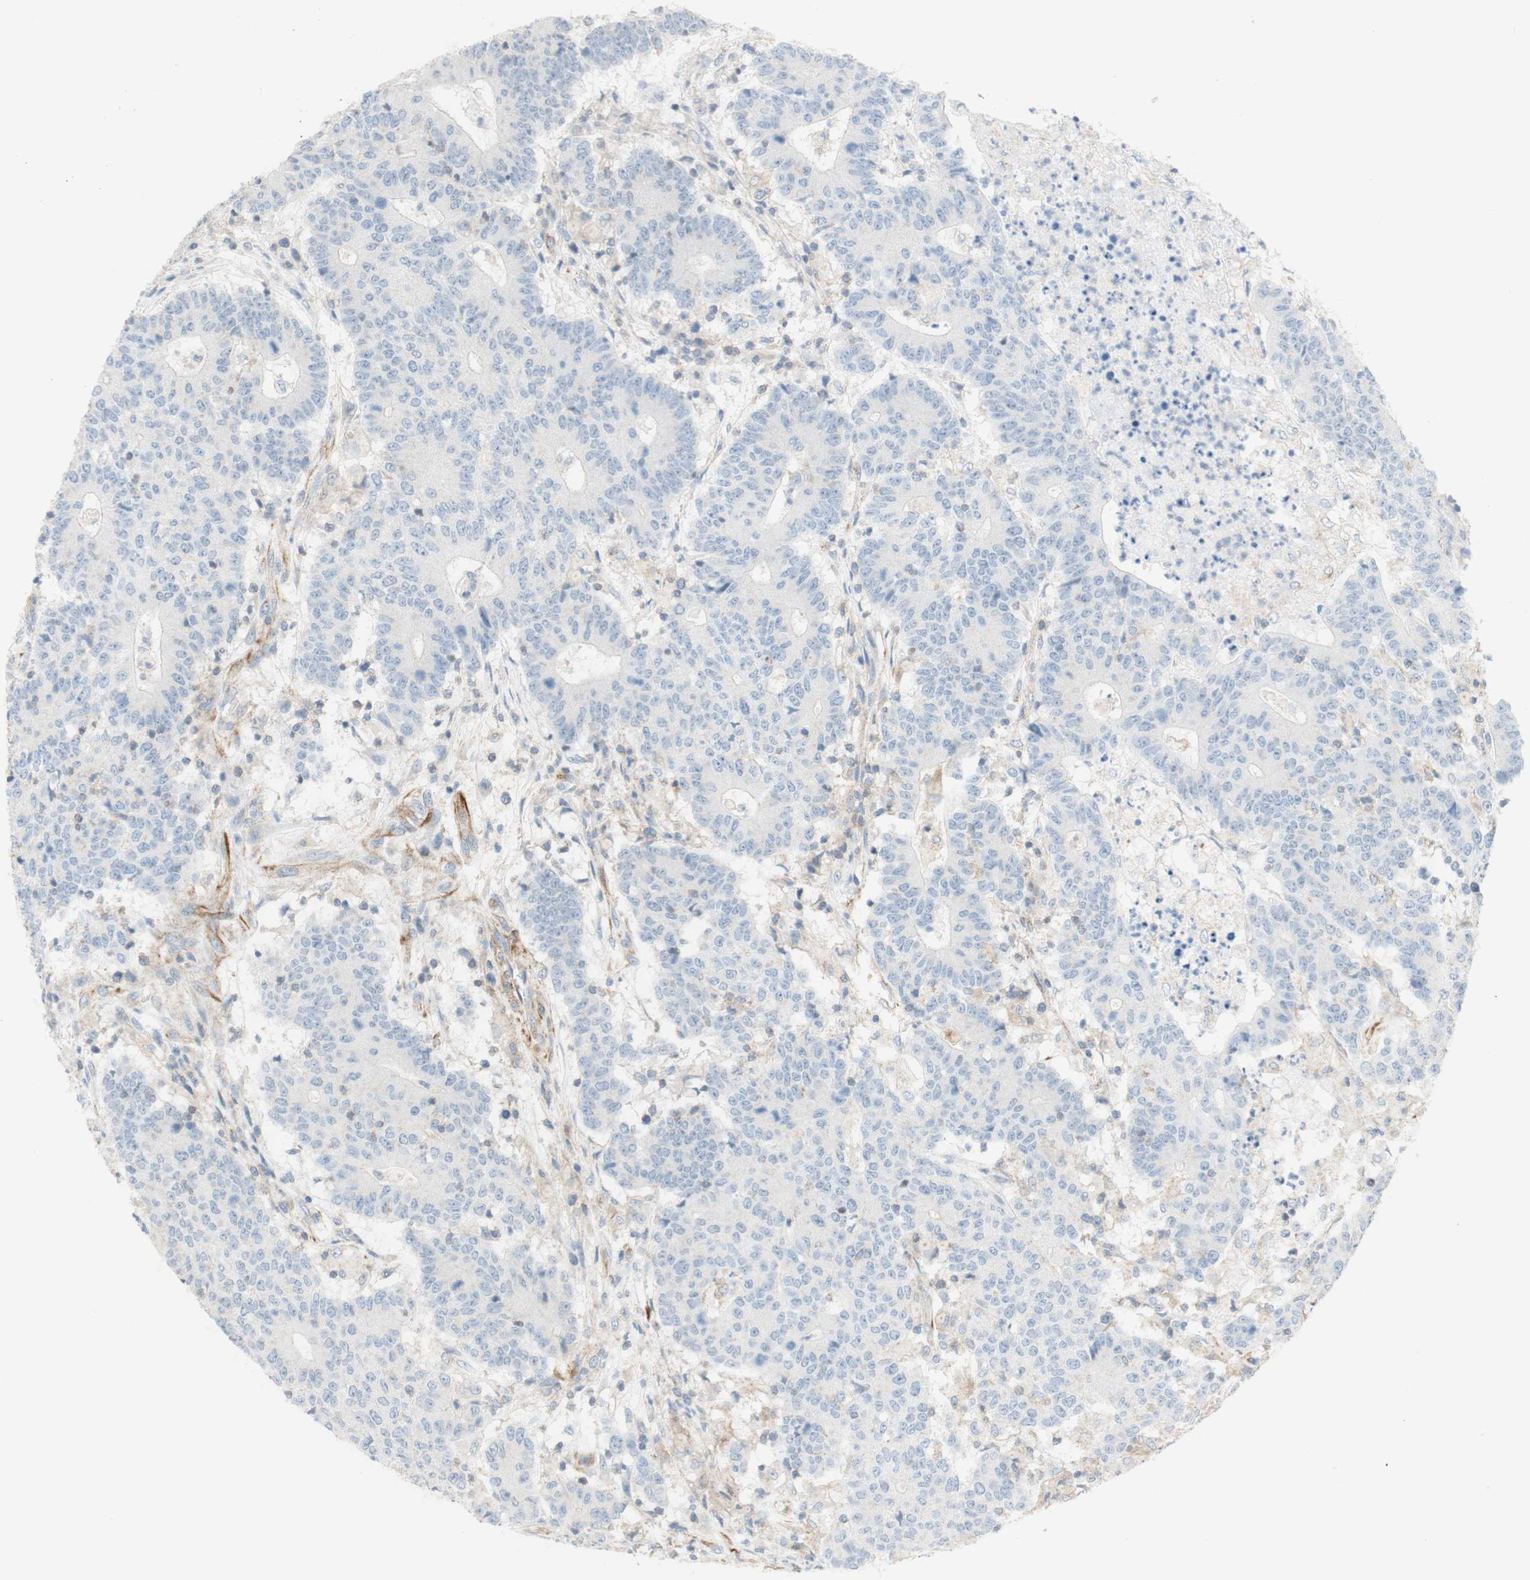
{"staining": {"intensity": "negative", "quantity": "none", "location": "none"}, "tissue": "colorectal cancer", "cell_type": "Tumor cells", "image_type": "cancer", "snomed": [{"axis": "morphology", "description": "Normal tissue, NOS"}, {"axis": "morphology", "description": "Adenocarcinoma, NOS"}, {"axis": "topography", "description": "Colon"}], "caption": "A high-resolution histopathology image shows immunohistochemistry staining of colorectal cancer, which demonstrates no significant staining in tumor cells.", "gene": "POU2AF1", "patient": {"sex": "female", "age": 75}}